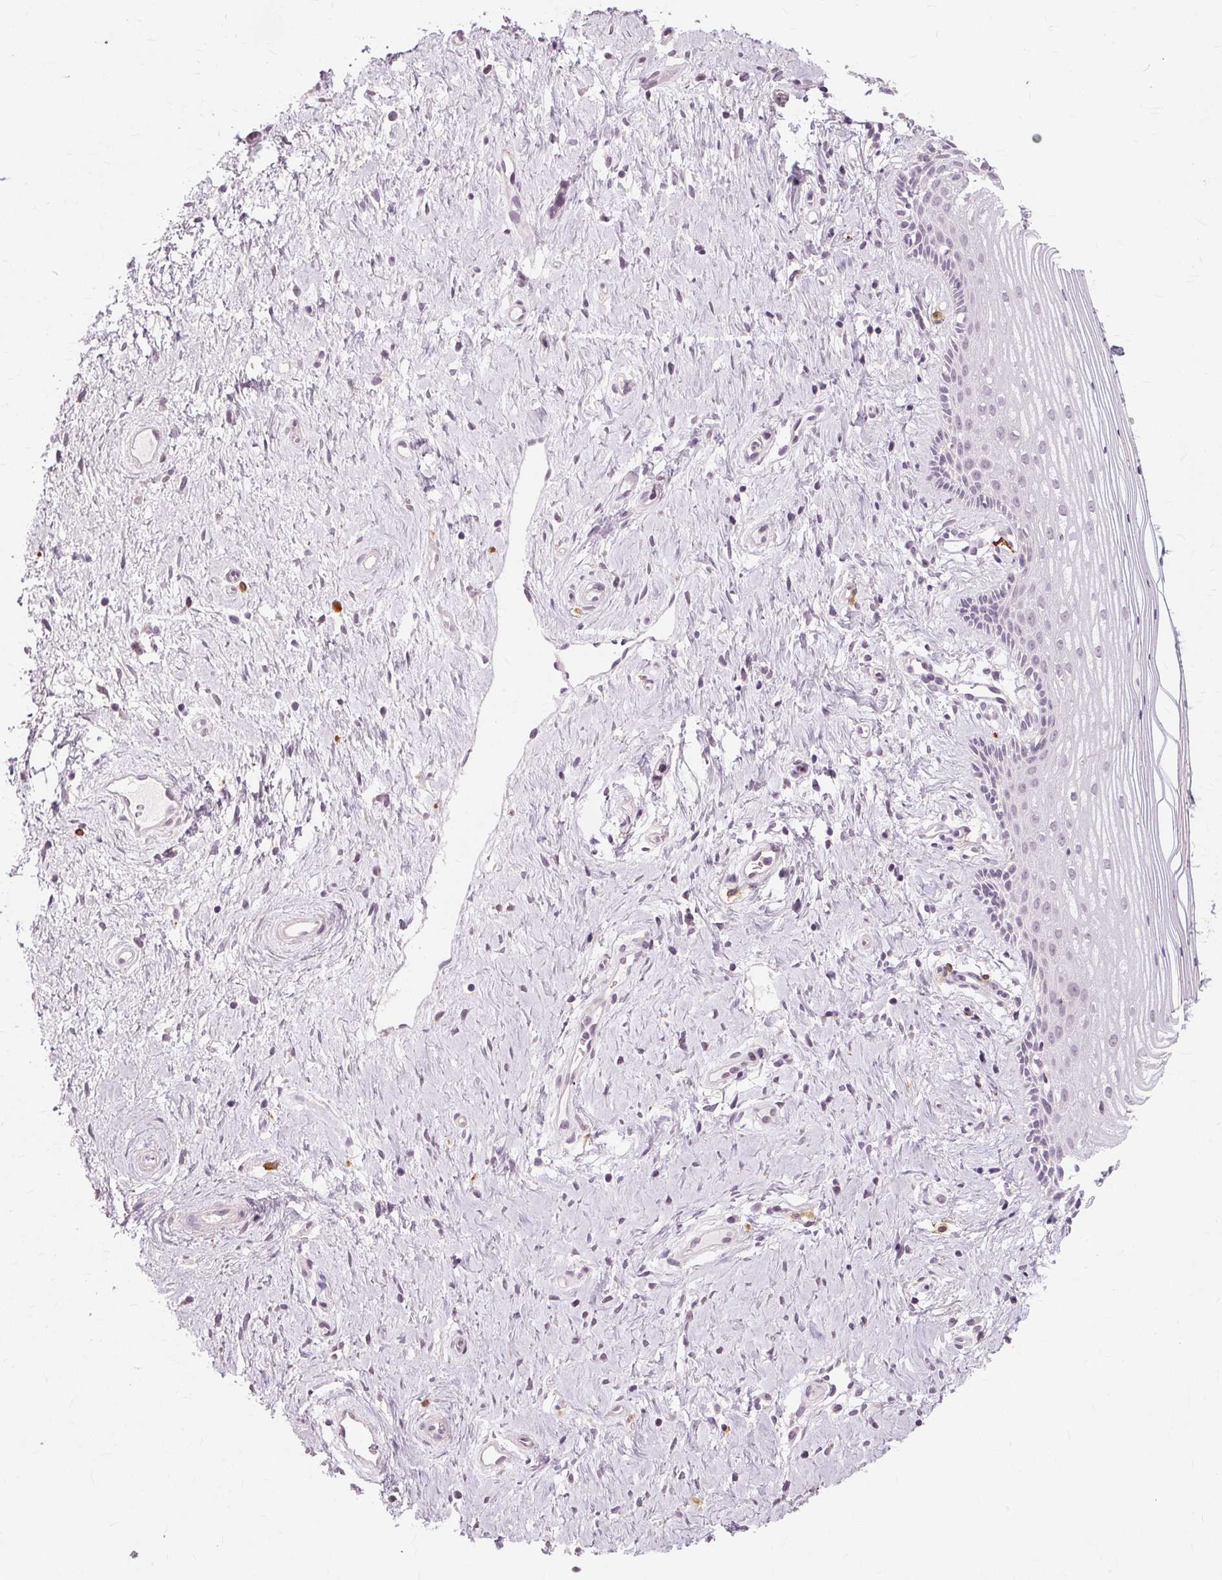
{"staining": {"intensity": "negative", "quantity": "none", "location": "none"}, "tissue": "vagina", "cell_type": "Squamous epithelial cells", "image_type": "normal", "snomed": [{"axis": "morphology", "description": "Normal tissue, NOS"}, {"axis": "topography", "description": "Vagina"}], "caption": "DAB immunohistochemical staining of unremarkable human vagina reveals no significant staining in squamous epithelial cells. The staining is performed using DAB (3,3'-diaminobenzidine) brown chromogen with nuclei counter-stained in using hematoxylin.", "gene": "SIGLEC6", "patient": {"sex": "female", "age": 42}}